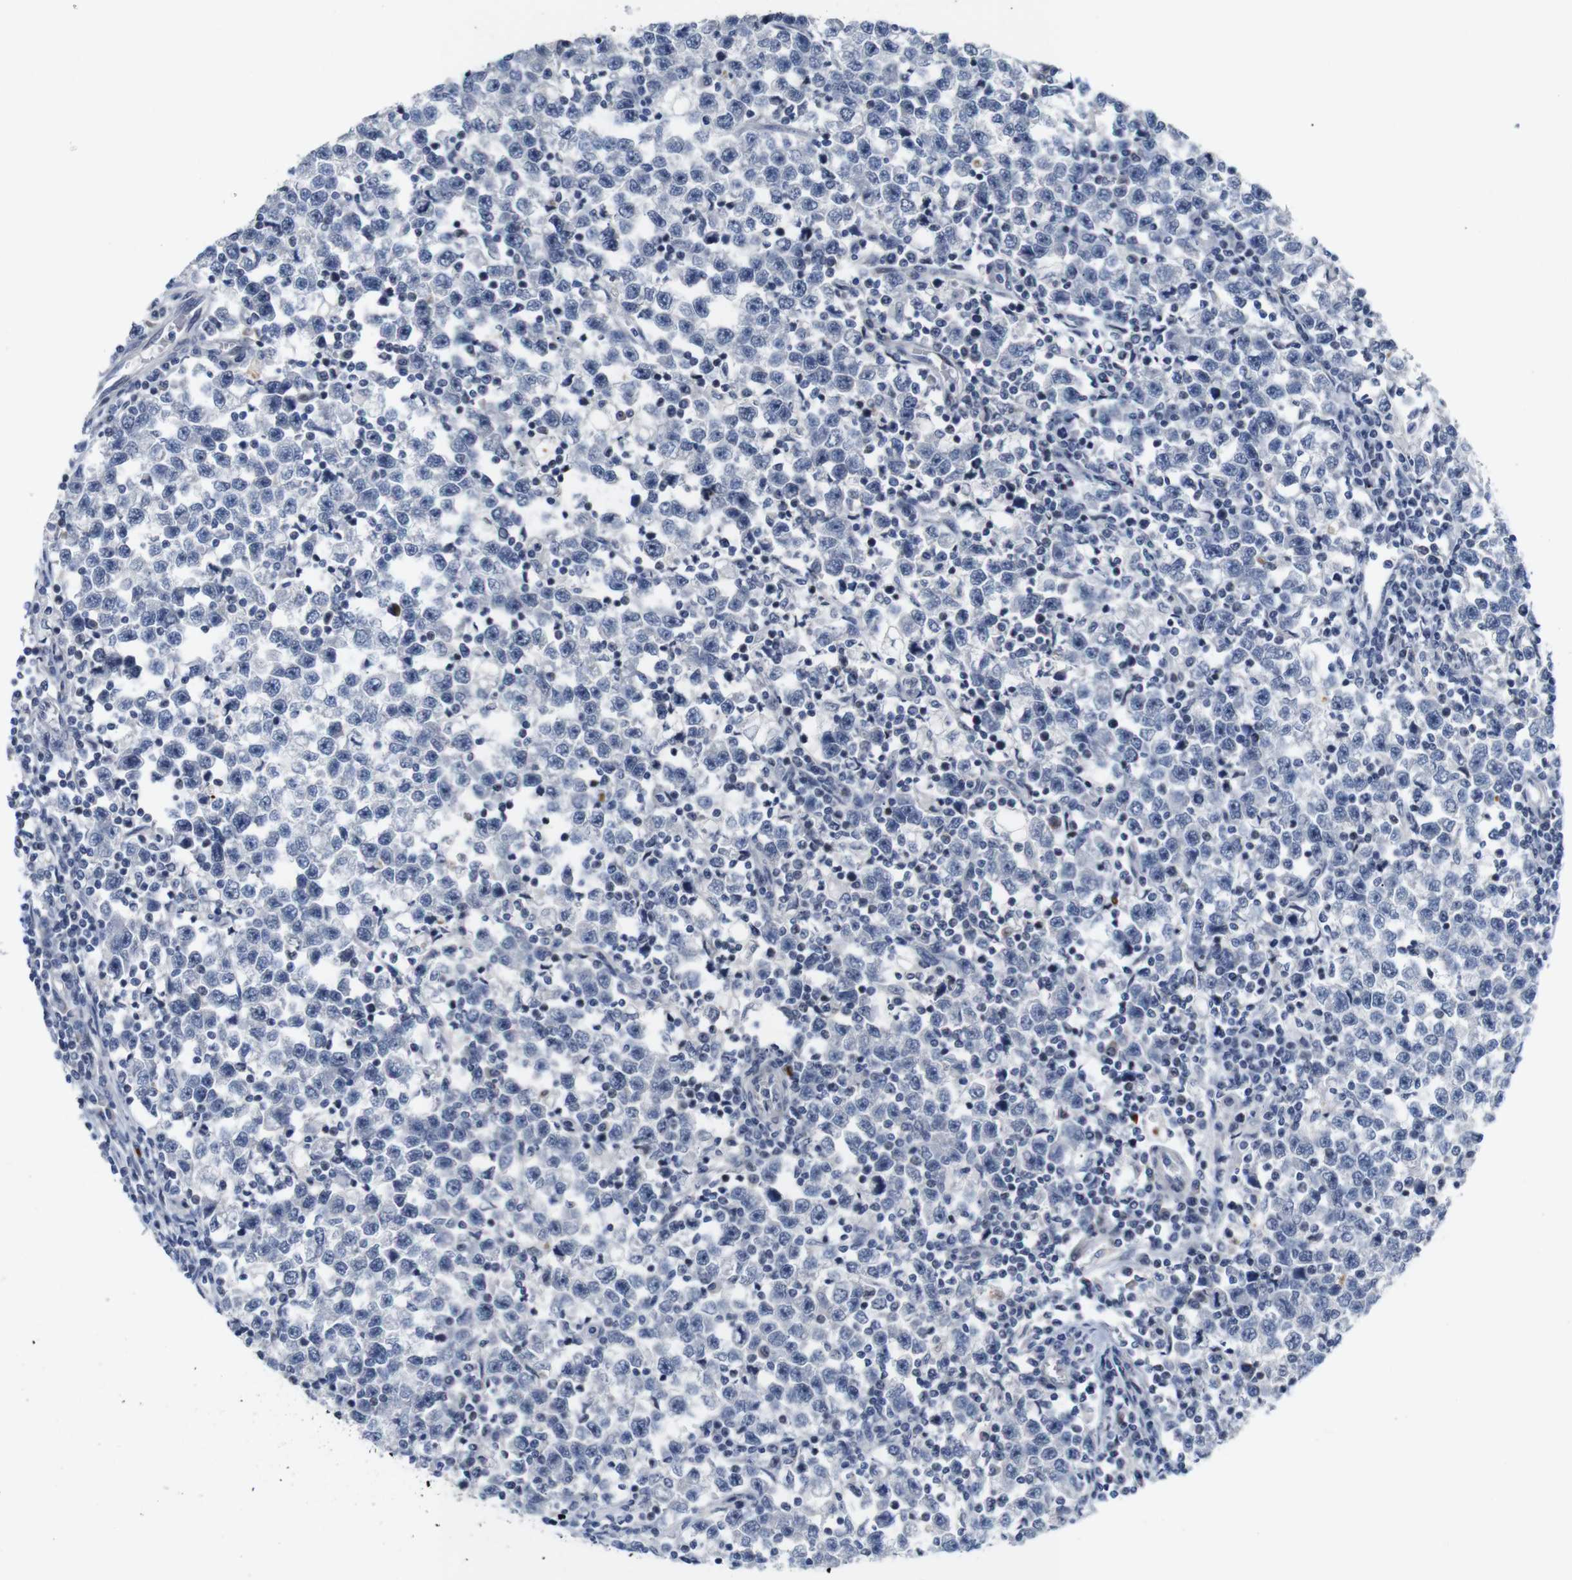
{"staining": {"intensity": "negative", "quantity": "none", "location": "none"}, "tissue": "testis cancer", "cell_type": "Tumor cells", "image_type": "cancer", "snomed": [{"axis": "morphology", "description": "Seminoma, NOS"}, {"axis": "topography", "description": "Testis"}], "caption": "Histopathology image shows no protein positivity in tumor cells of testis cancer (seminoma) tissue.", "gene": "CYB561", "patient": {"sex": "male", "age": 43}}